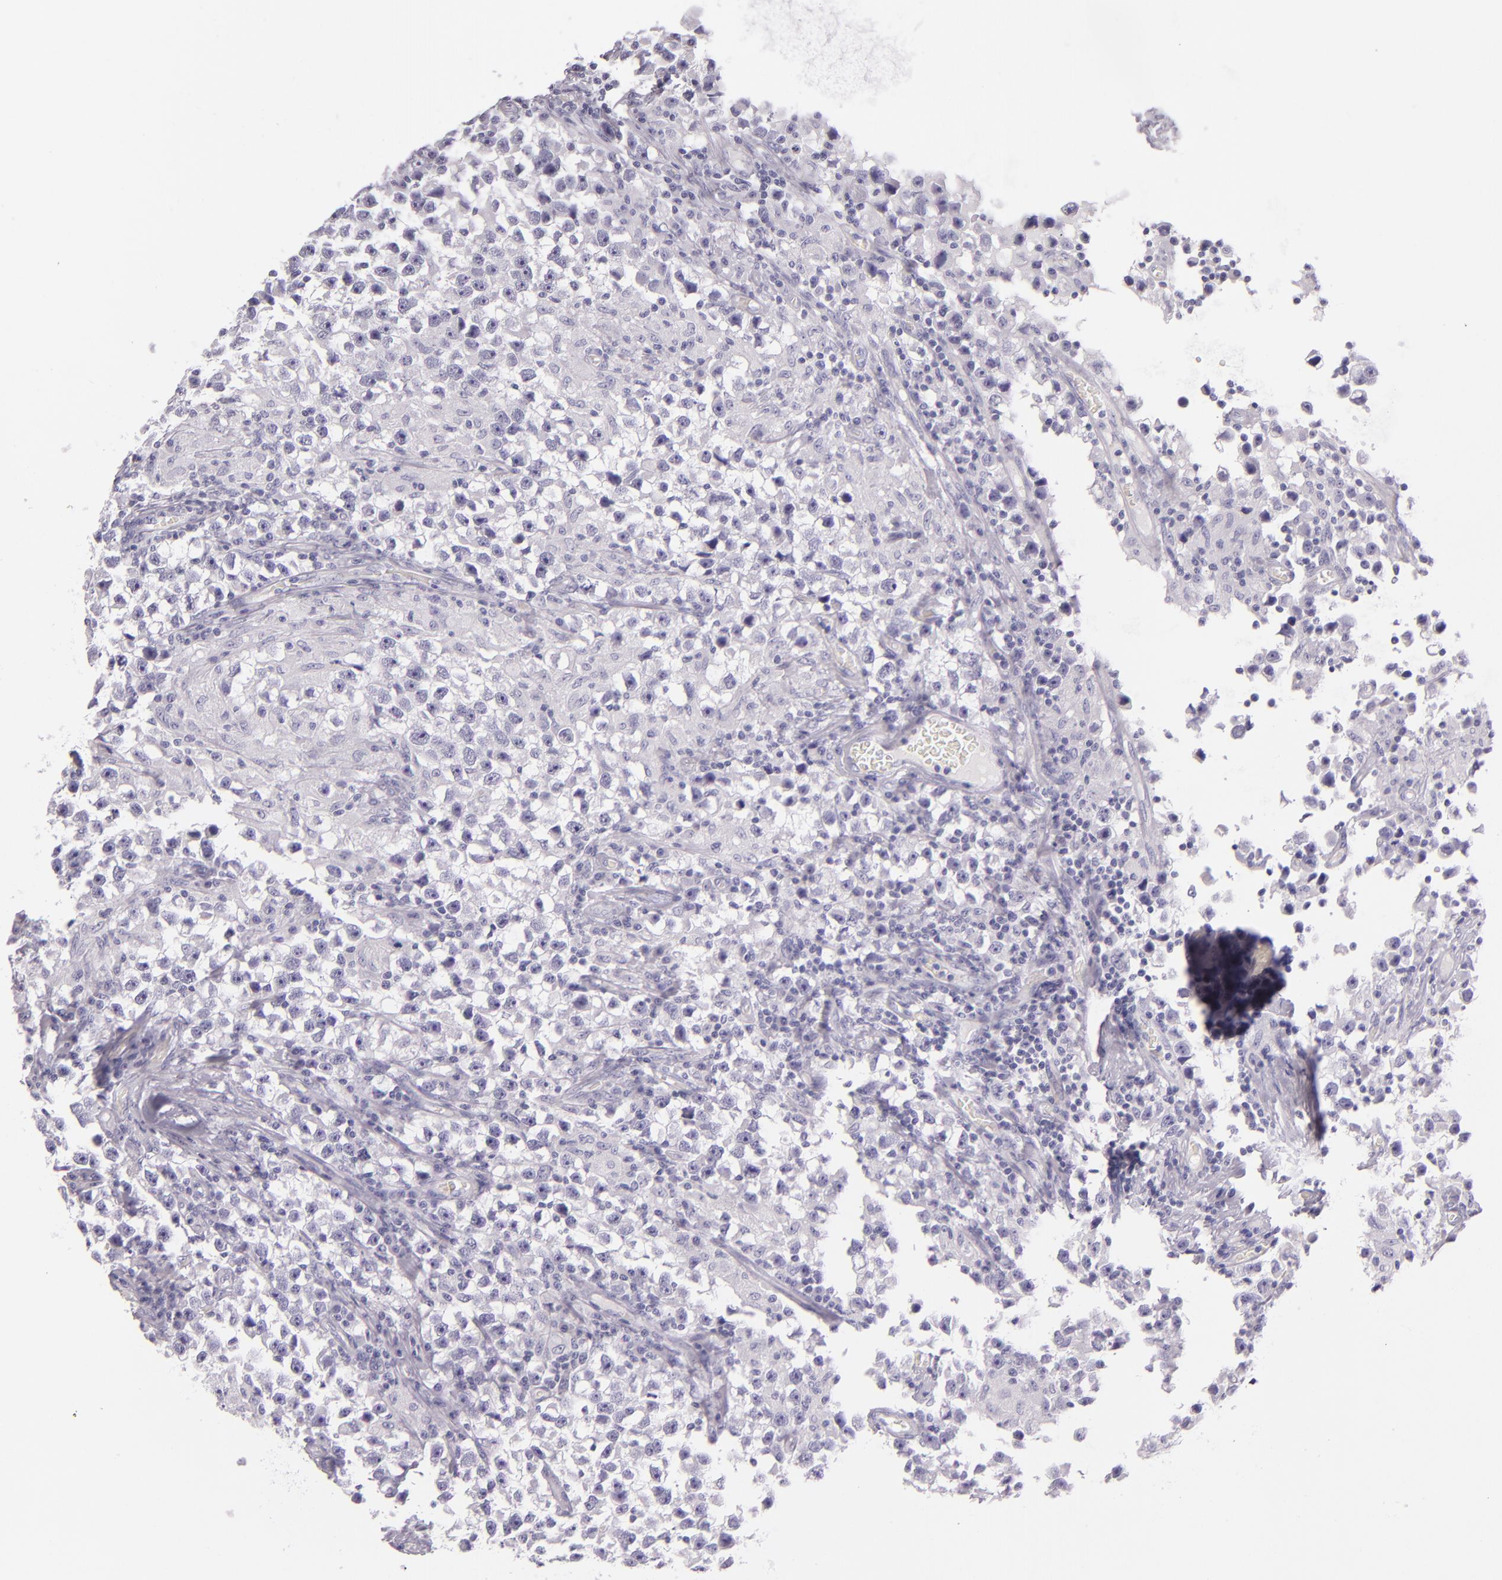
{"staining": {"intensity": "negative", "quantity": "none", "location": "none"}, "tissue": "testis cancer", "cell_type": "Tumor cells", "image_type": "cancer", "snomed": [{"axis": "morphology", "description": "Seminoma, NOS"}, {"axis": "topography", "description": "Testis"}], "caption": "Testis seminoma stained for a protein using immunohistochemistry exhibits no positivity tumor cells.", "gene": "CEACAM1", "patient": {"sex": "male", "age": 33}}